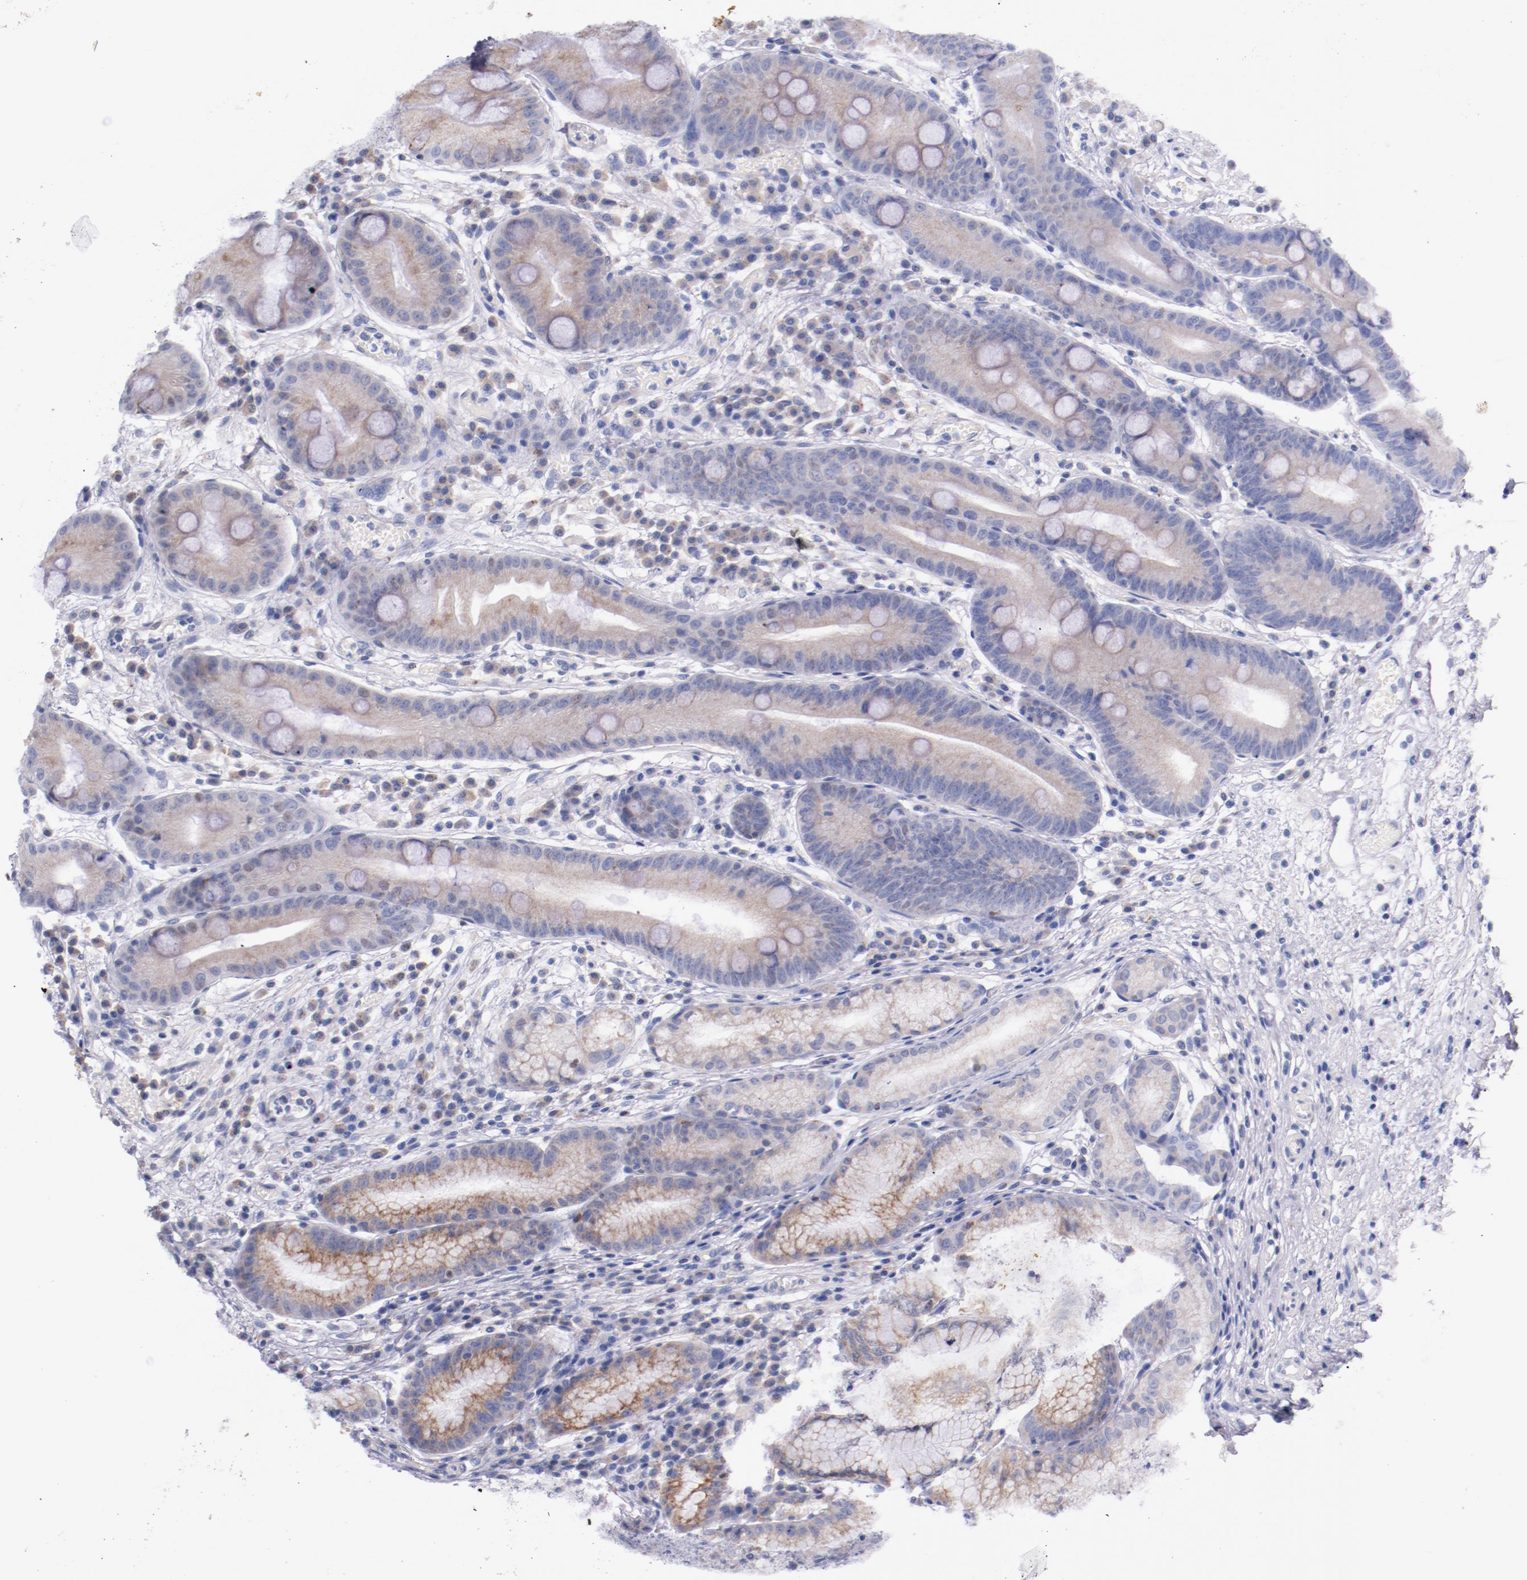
{"staining": {"intensity": "weak", "quantity": ">75%", "location": "cytoplasmic/membranous"}, "tissue": "stomach", "cell_type": "Glandular cells", "image_type": "normal", "snomed": [{"axis": "morphology", "description": "Normal tissue, NOS"}, {"axis": "morphology", "description": "Inflammation, NOS"}, {"axis": "topography", "description": "Stomach, lower"}], "caption": "Immunohistochemistry (DAB) staining of benign stomach reveals weak cytoplasmic/membranous protein expression in about >75% of glandular cells. The staining was performed using DAB to visualize the protein expression in brown, while the nuclei were stained in blue with hematoxylin (Magnification: 20x).", "gene": "SRF", "patient": {"sex": "male", "age": 59}}